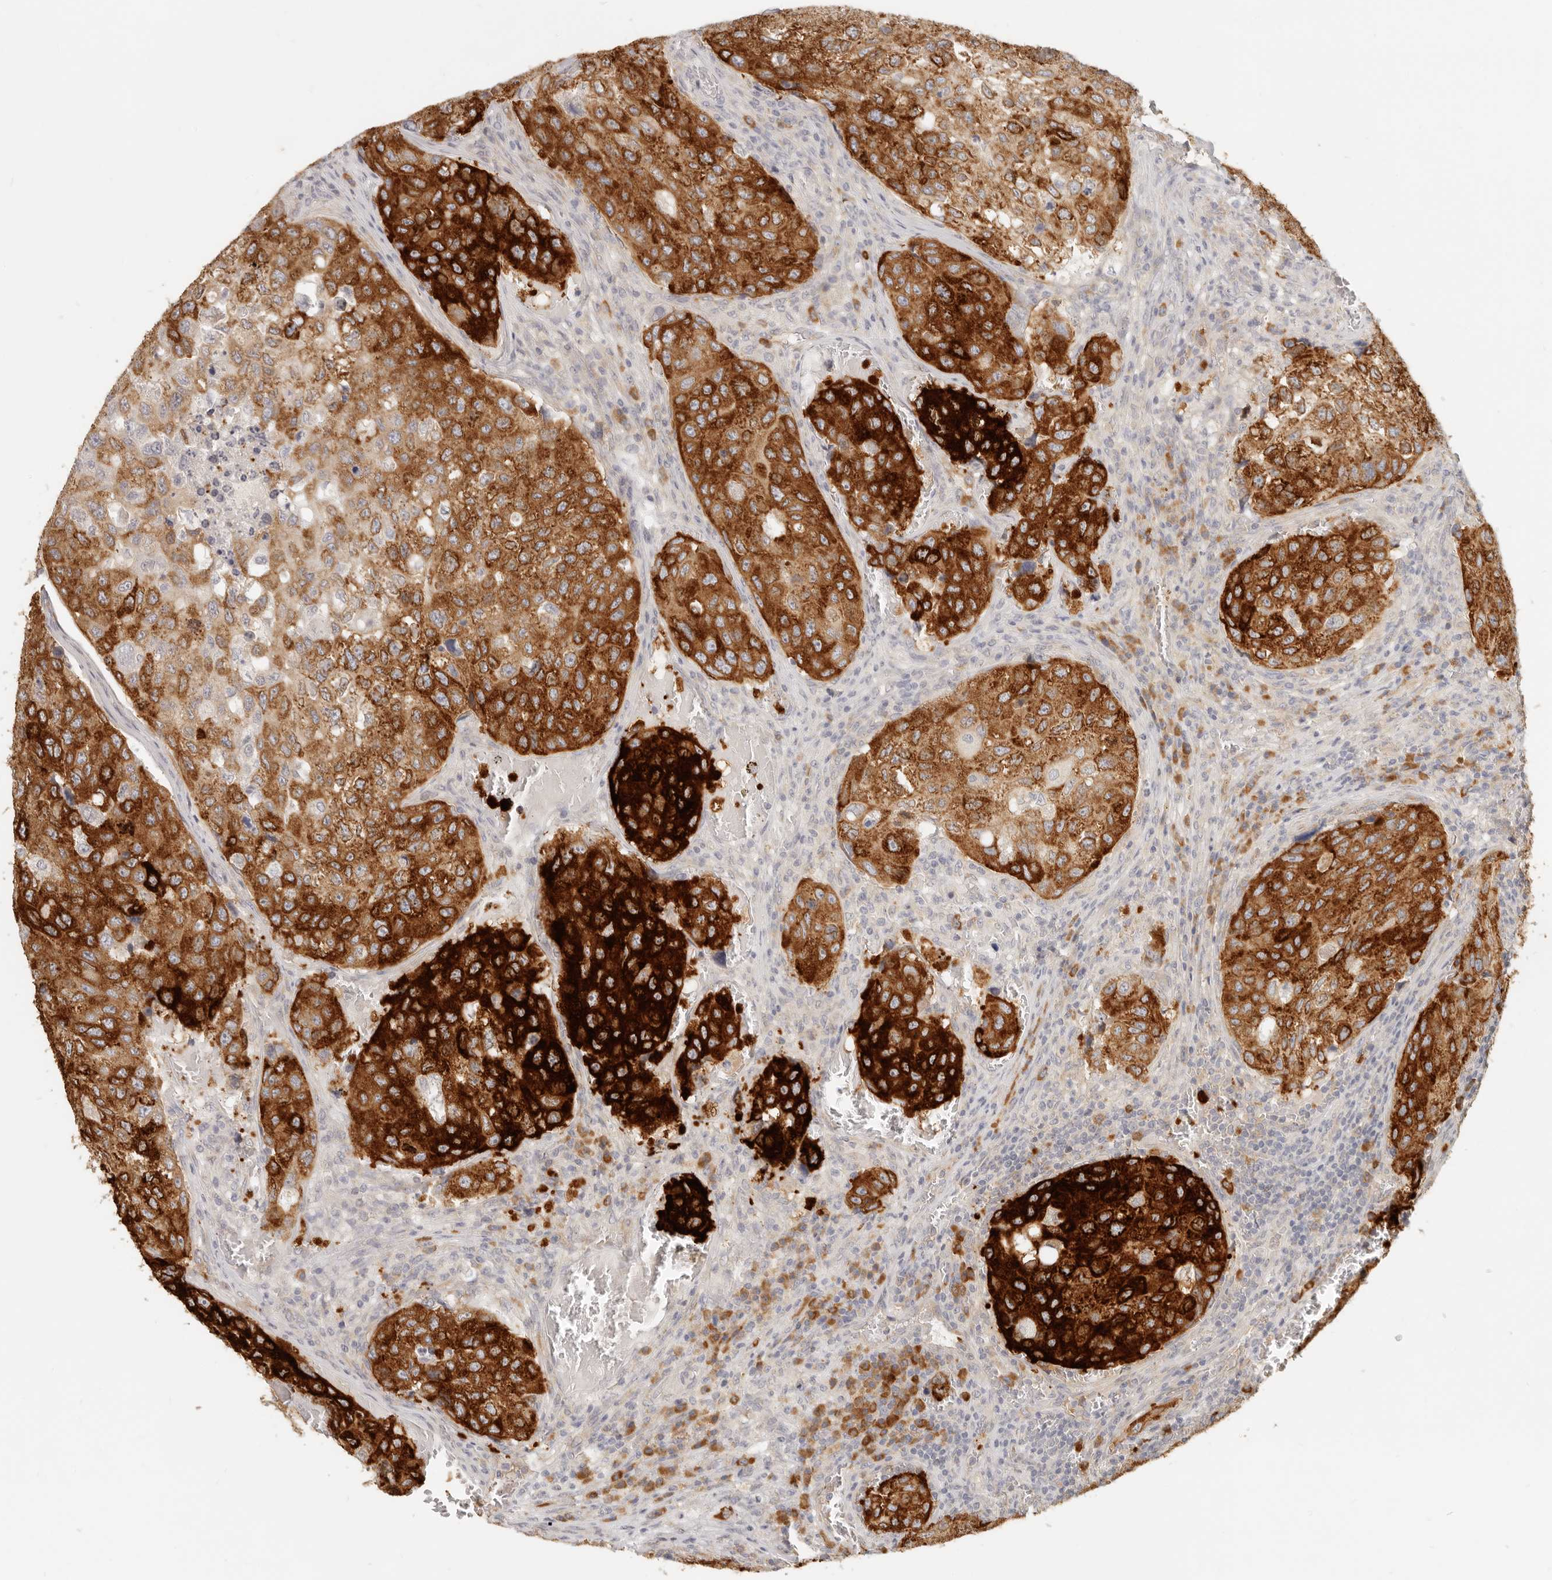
{"staining": {"intensity": "strong", "quantity": "25%-75%", "location": "cytoplasmic/membranous"}, "tissue": "urothelial cancer", "cell_type": "Tumor cells", "image_type": "cancer", "snomed": [{"axis": "morphology", "description": "Urothelial carcinoma, High grade"}, {"axis": "topography", "description": "Lymph node"}, {"axis": "topography", "description": "Urinary bladder"}], "caption": "A photomicrograph showing strong cytoplasmic/membranous expression in about 25%-75% of tumor cells in urothelial carcinoma (high-grade), as visualized by brown immunohistochemical staining.", "gene": "PABPC4", "patient": {"sex": "male", "age": 51}}